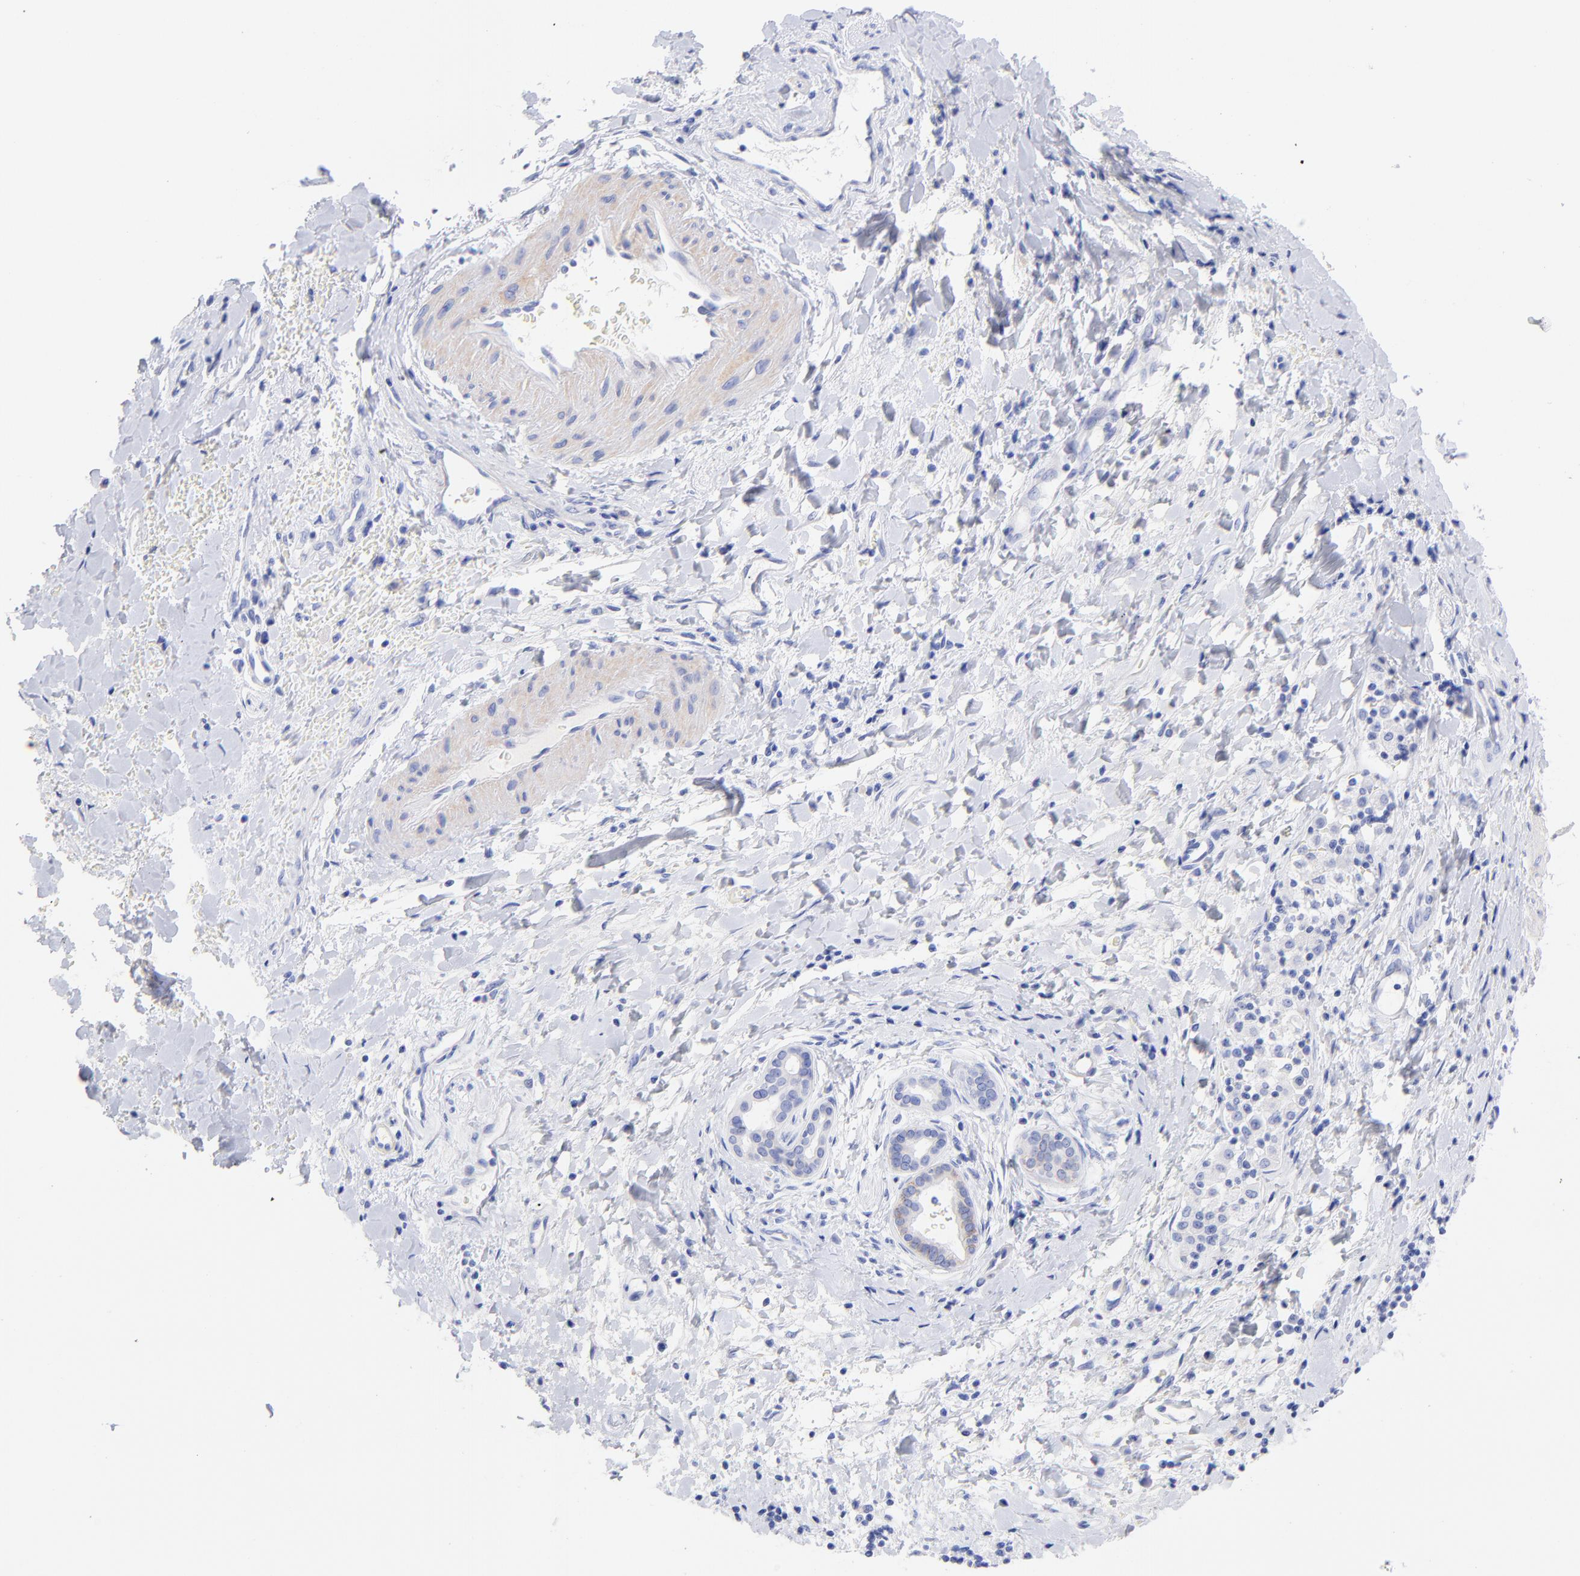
{"staining": {"intensity": "negative", "quantity": "none", "location": "none"}, "tissue": "liver cancer", "cell_type": "Tumor cells", "image_type": "cancer", "snomed": [{"axis": "morphology", "description": "Cholangiocarcinoma"}, {"axis": "topography", "description": "Liver"}], "caption": "Immunohistochemistry photomicrograph of liver cancer stained for a protein (brown), which displays no staining in tumor cells.", "gene": "C1QTNF6", "patient": {"sex": "male", "age": 57}}